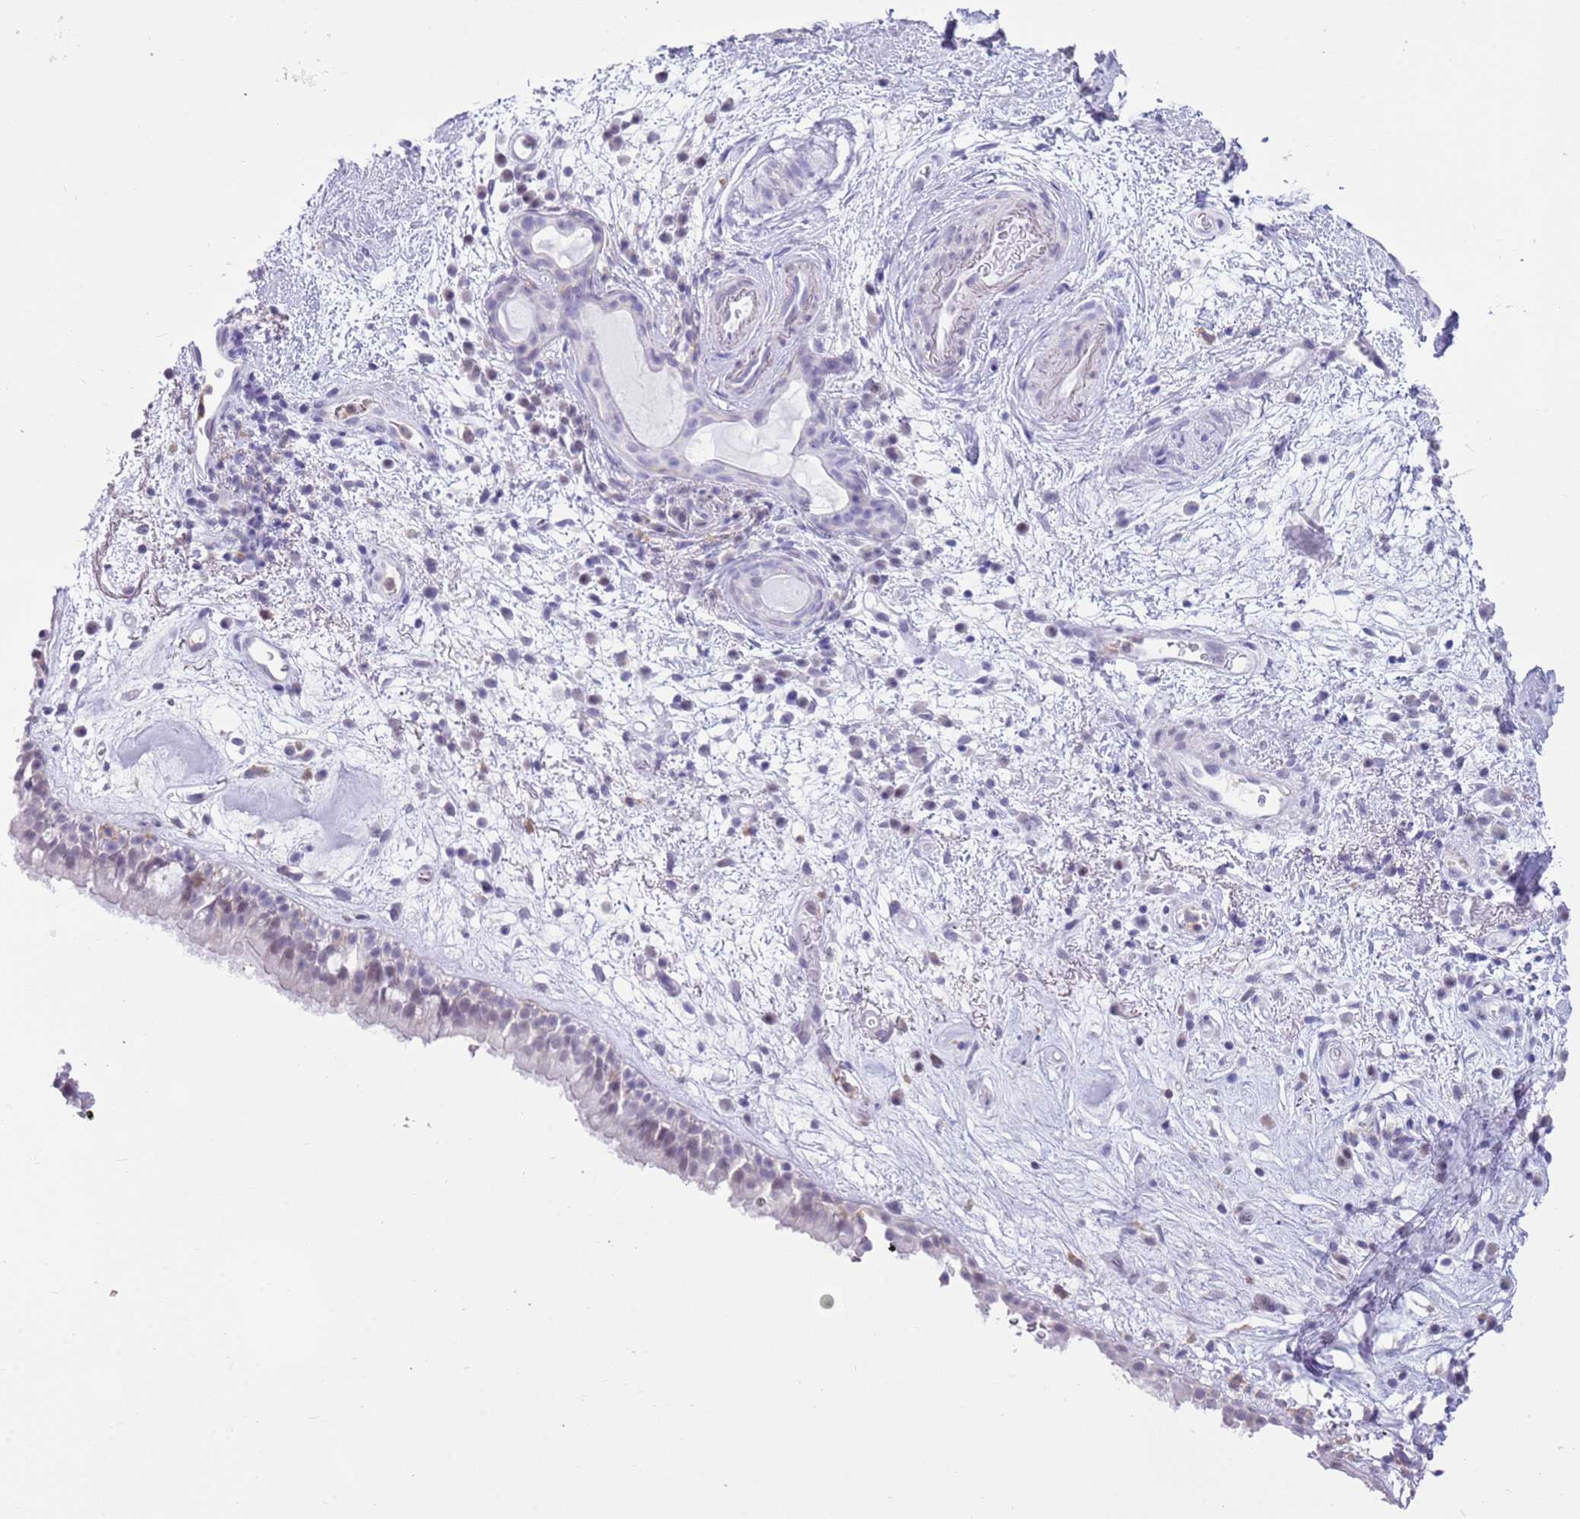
{"staining": {"intensity": "negative", "quantity": "none", "location": "none"}, "tissue": "nasopharynx", "cell_type": "Respiratory epithelial cells", "image_type": "normal", "snomed": [{"axis": "morphology", "description": "Normal tissue, NOS"}, {"axis": "morphology", "description": "Squamous cell carcinoma, NOS"}, {"axis": "topography", "description": "Nasopharynx"}, {"axis": "topography", "description": "Head-Neck"}], "caption": "Immunohistochemical staining of benign nasopharynx exhibits no significant expression in respiratory epithelial cells.", "gene": "PPP1R17", "patient": {"sex": "male", "age": 85}}